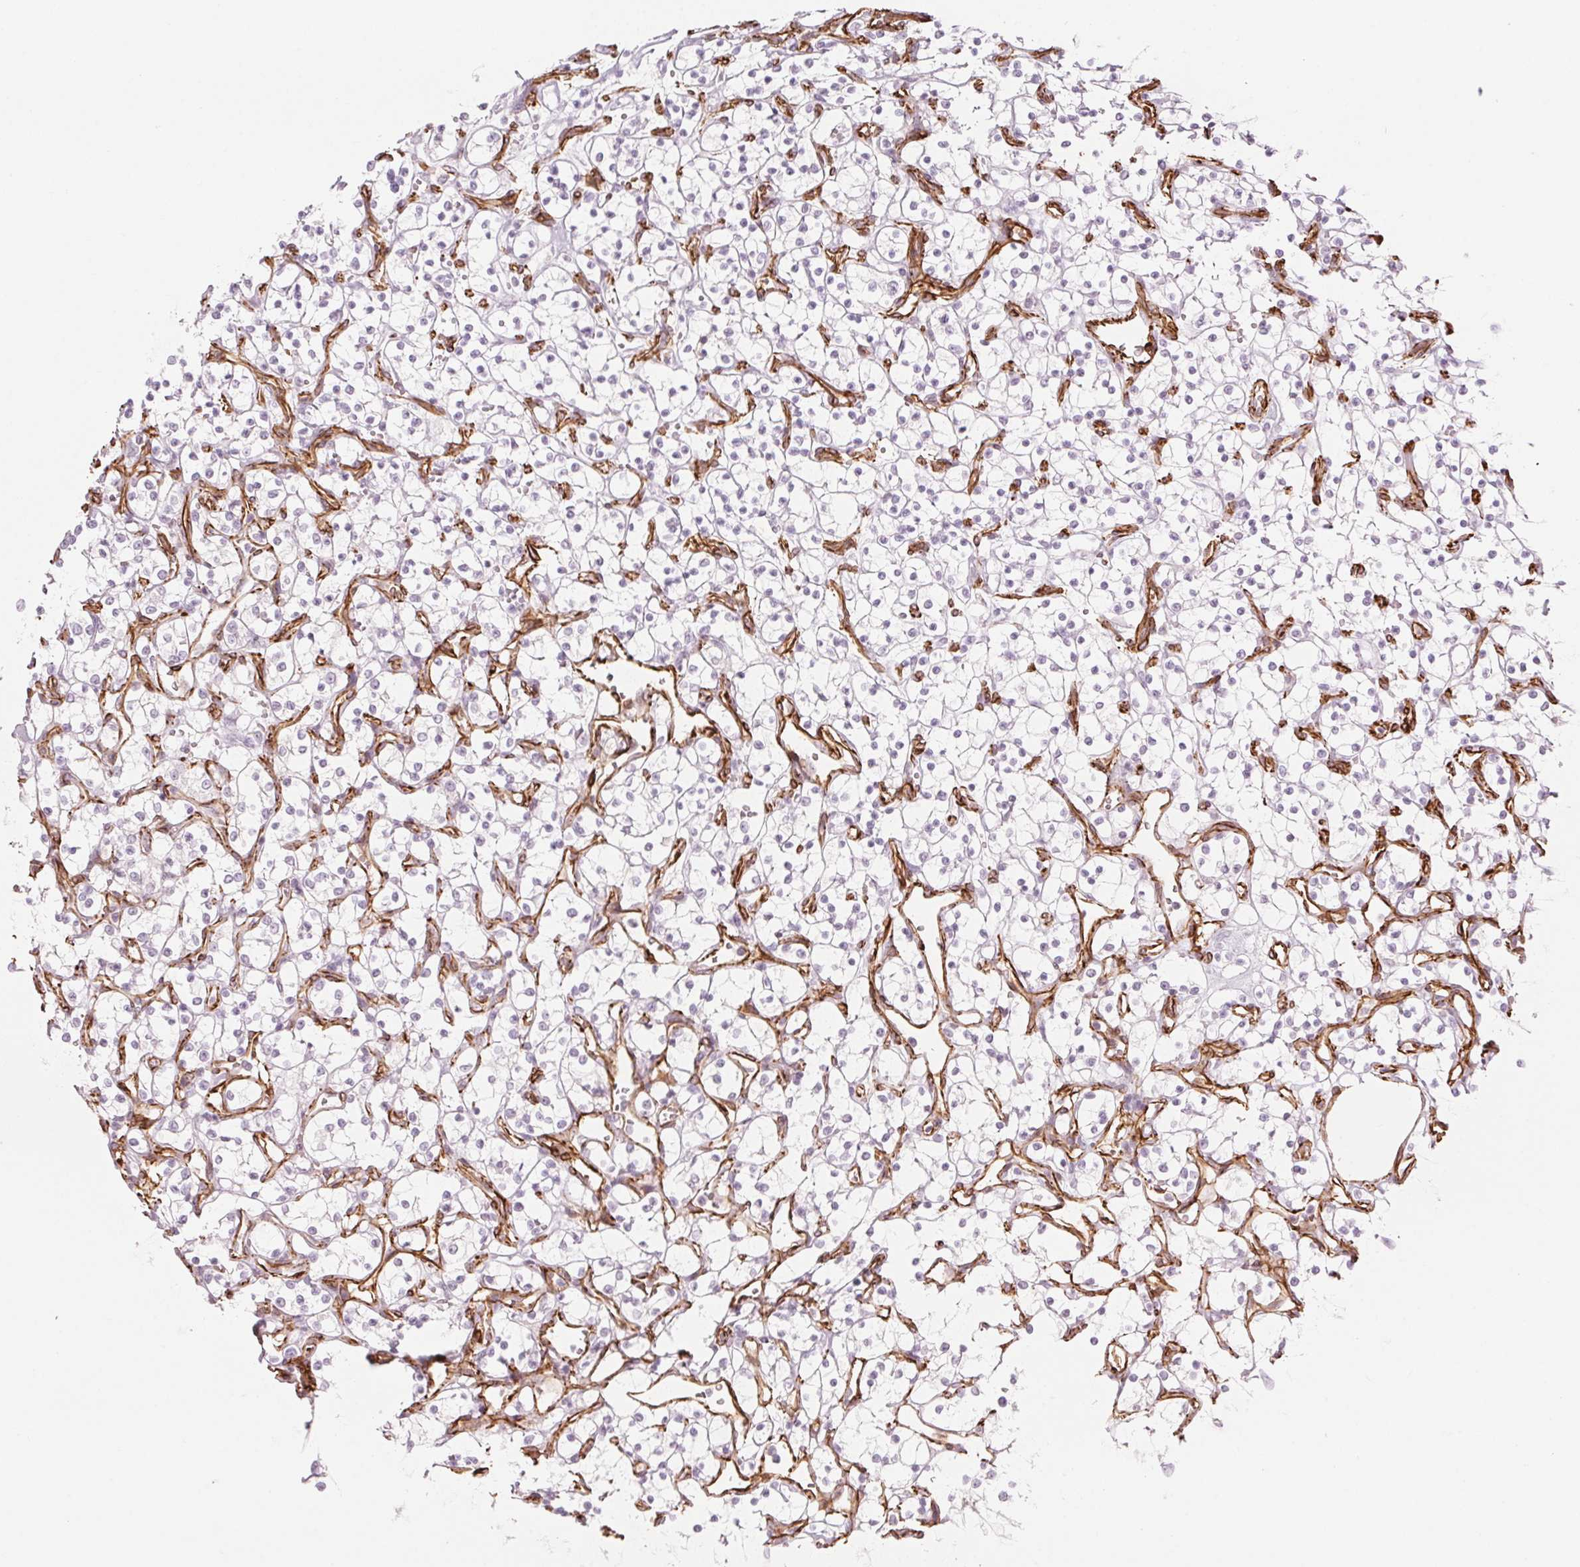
{"staining": {"intensity": "negative", "quantity": "none", "location": "none"}, "tissue": "renal cancer", "cell_type": "Tumor cells", "image_type": "cancer", "snomed": [{"axis": "morphology", "description": "Adenocarcinoma, NOS"}, {"axis": "topography", "description": "Kidney"}], "caption": "Immunohistochemical staining of renal cancer (adenocarcinoma) shows no significant positivity in tumor cells.", "gene": "CLPS", "patient": {"sex": "female", "age": 69}}